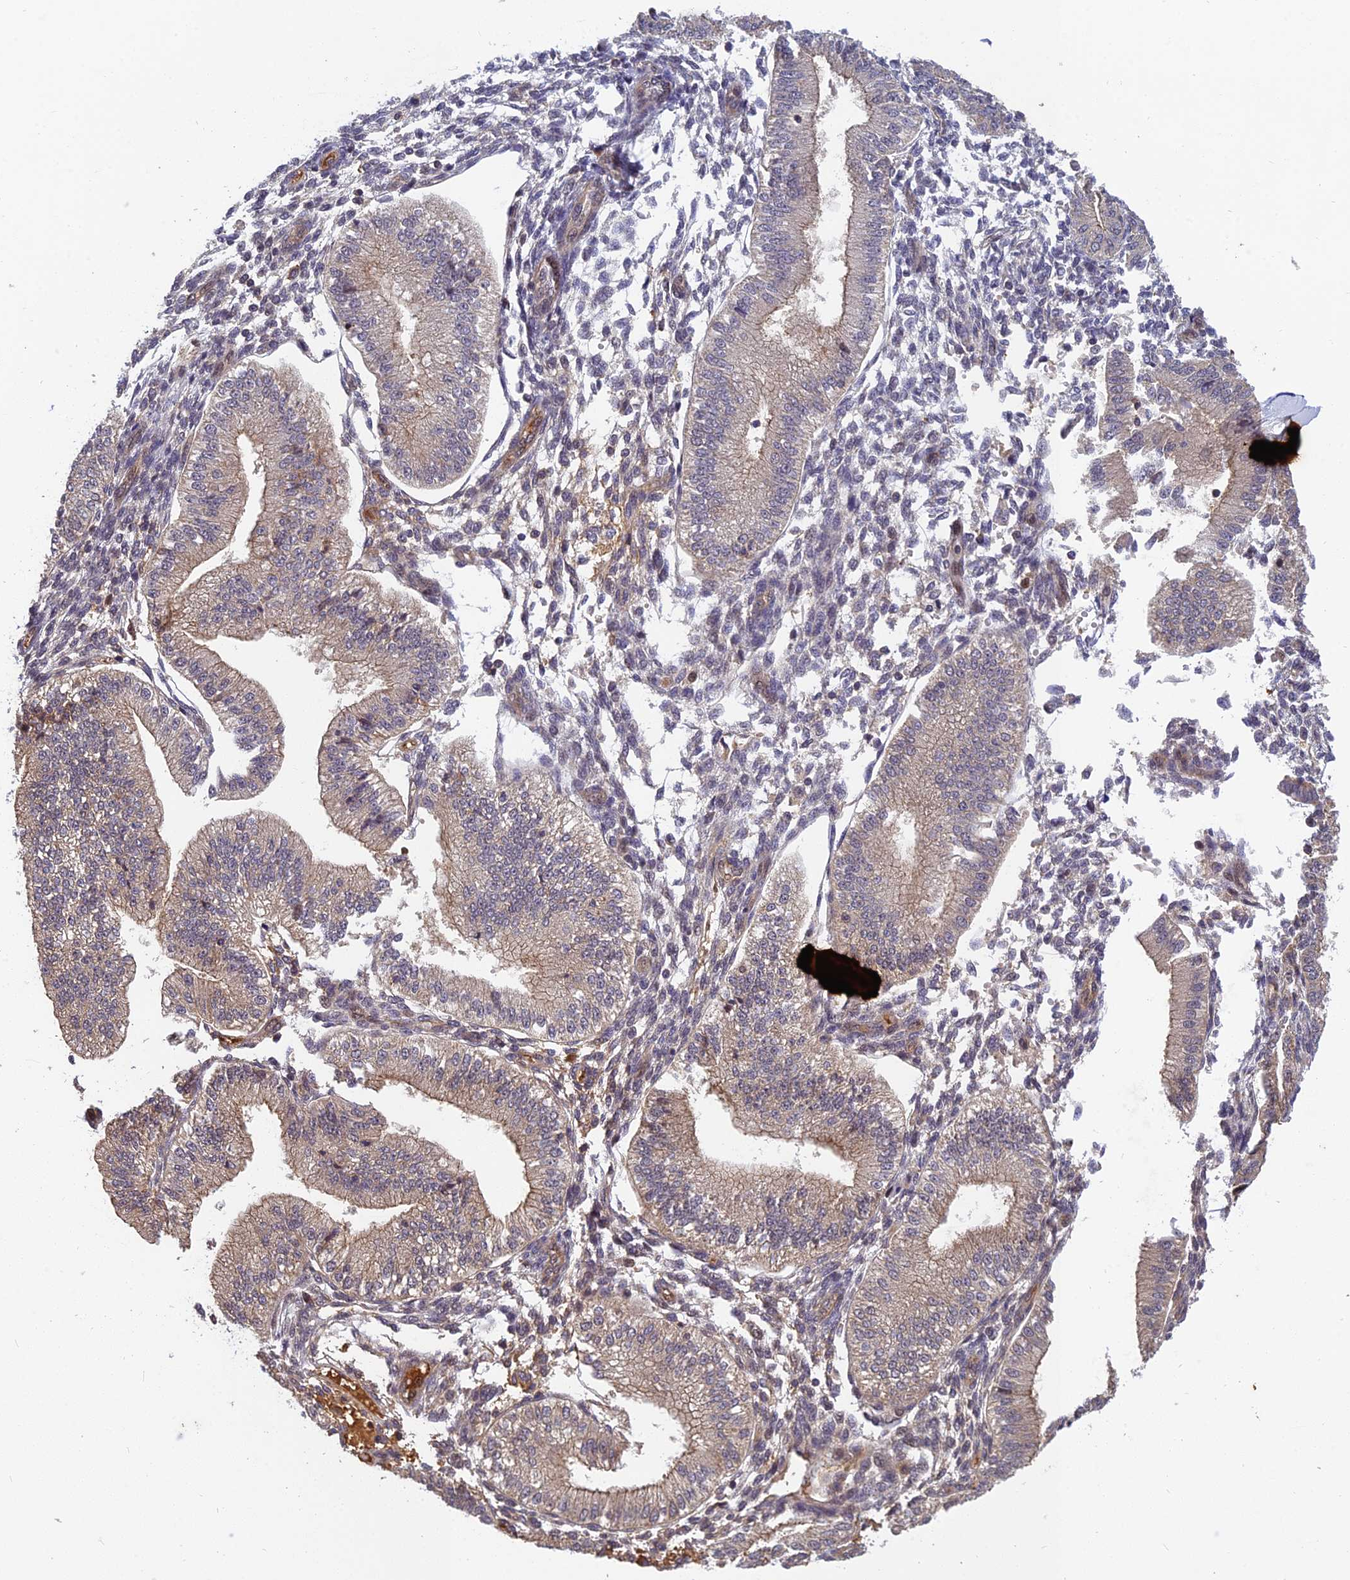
{"staining": {"intensity": "negative", "quantity": "none", "location": "none"}, "tissue": "endometrium", "cell_type": "Cells in endometrial stroma", "image_type": "normal", "snomed": [{"axis": "morphology", "description": "Normal tissue, NOS"}, {"axis": "topography", "description": "Endometrium"}], "caption": "This is a image of IHC staining of benign endometrium, which shows no staining in cells in endometrial stroma.", "gene": "PIKFYVE", "patient": {"sex": "female", "age": 39}}